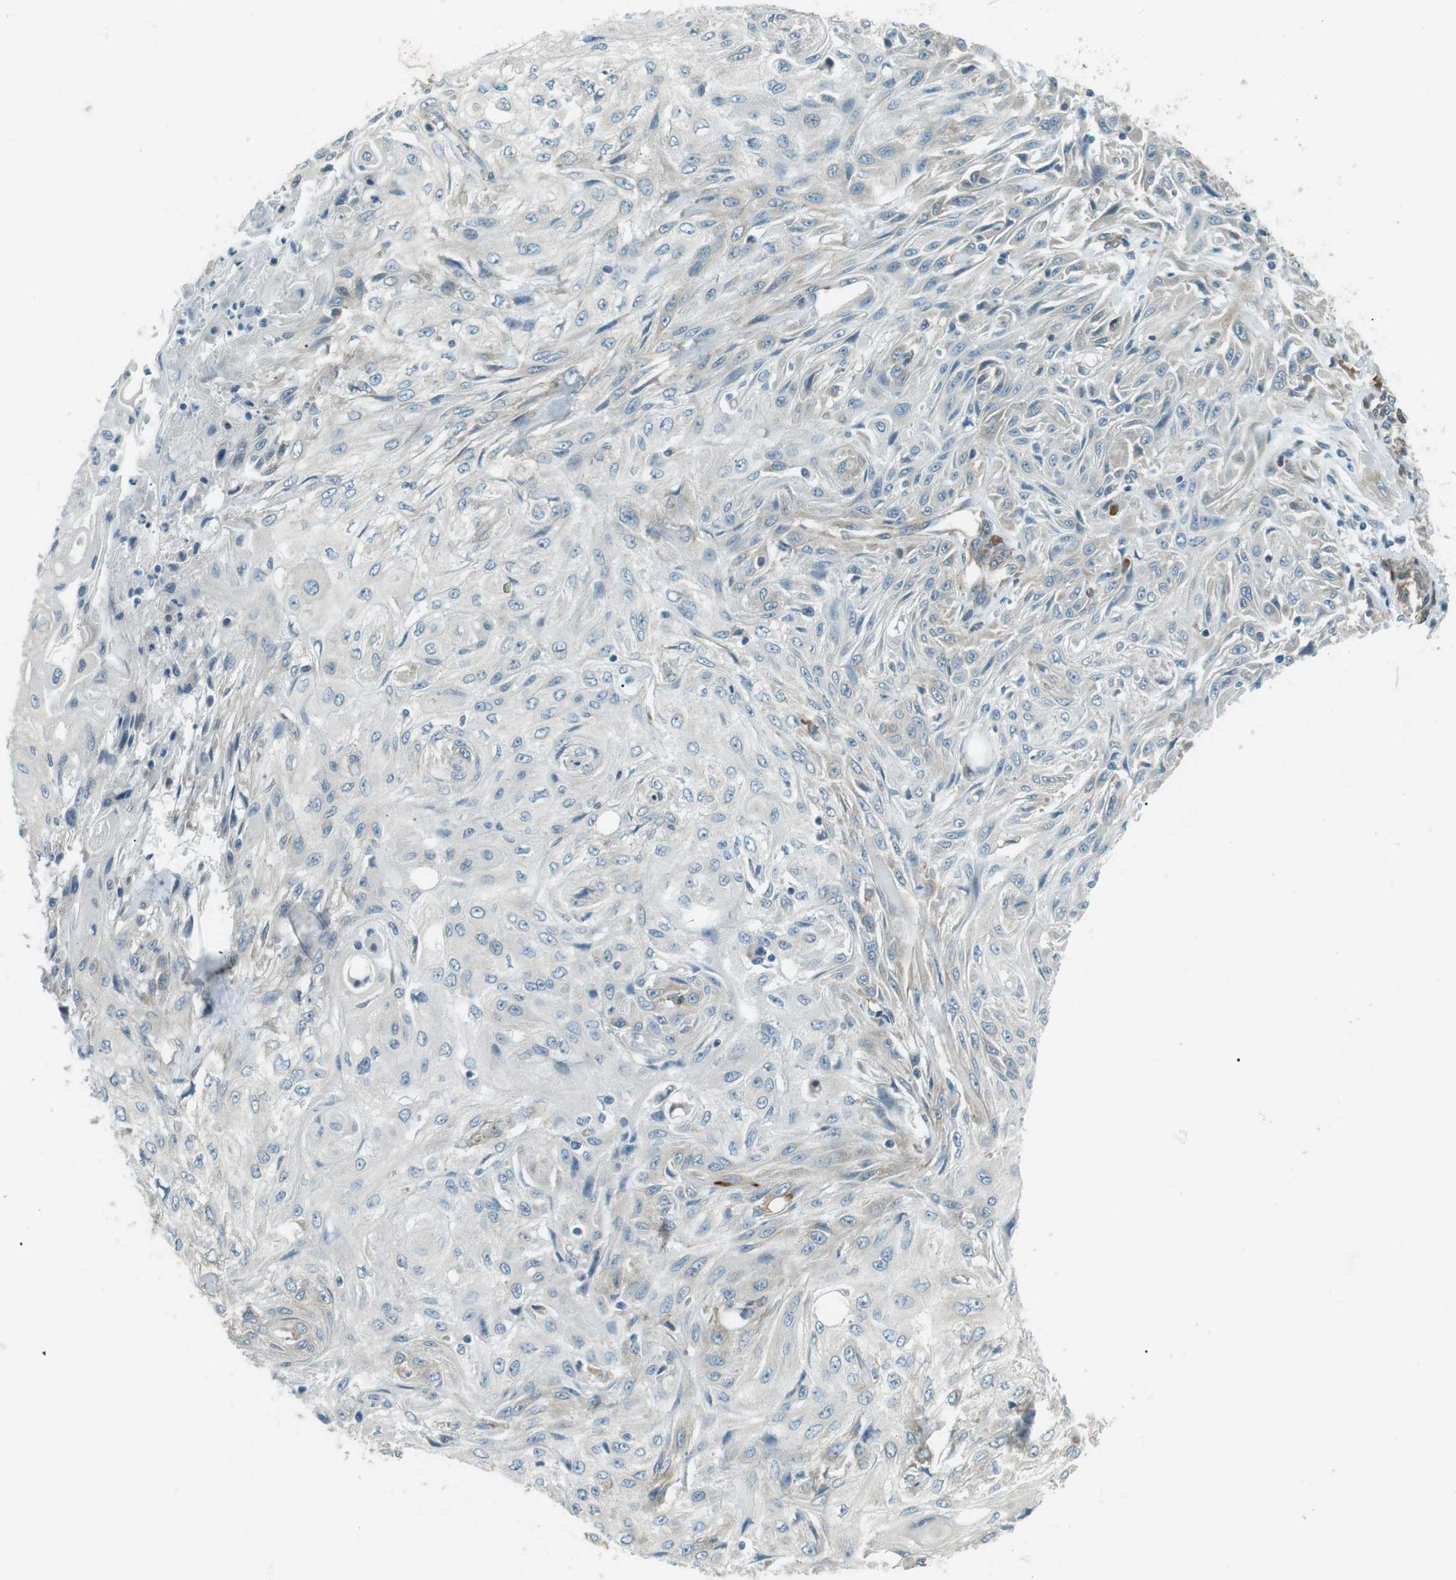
{"staining": {"intensity": "weak", "quantity": "<25%", "location": "cytoplasmic/membranous"}, "tissue": "skin cancer", "cell_type": "Tumor cells", "image_type": "cancer", "snomed": [{"axis": "morphology", "description": "Squamous cell carcinoma, NOS"}, {"axis": "topography", "description": "Skin"}], "caption": "Protein analysis of skin cancer (squamous cell carcinoma) reveals no significant positivity in tumor cells.", "gene": "ODR4", "patient": {"sex": "male", "age": 75}}